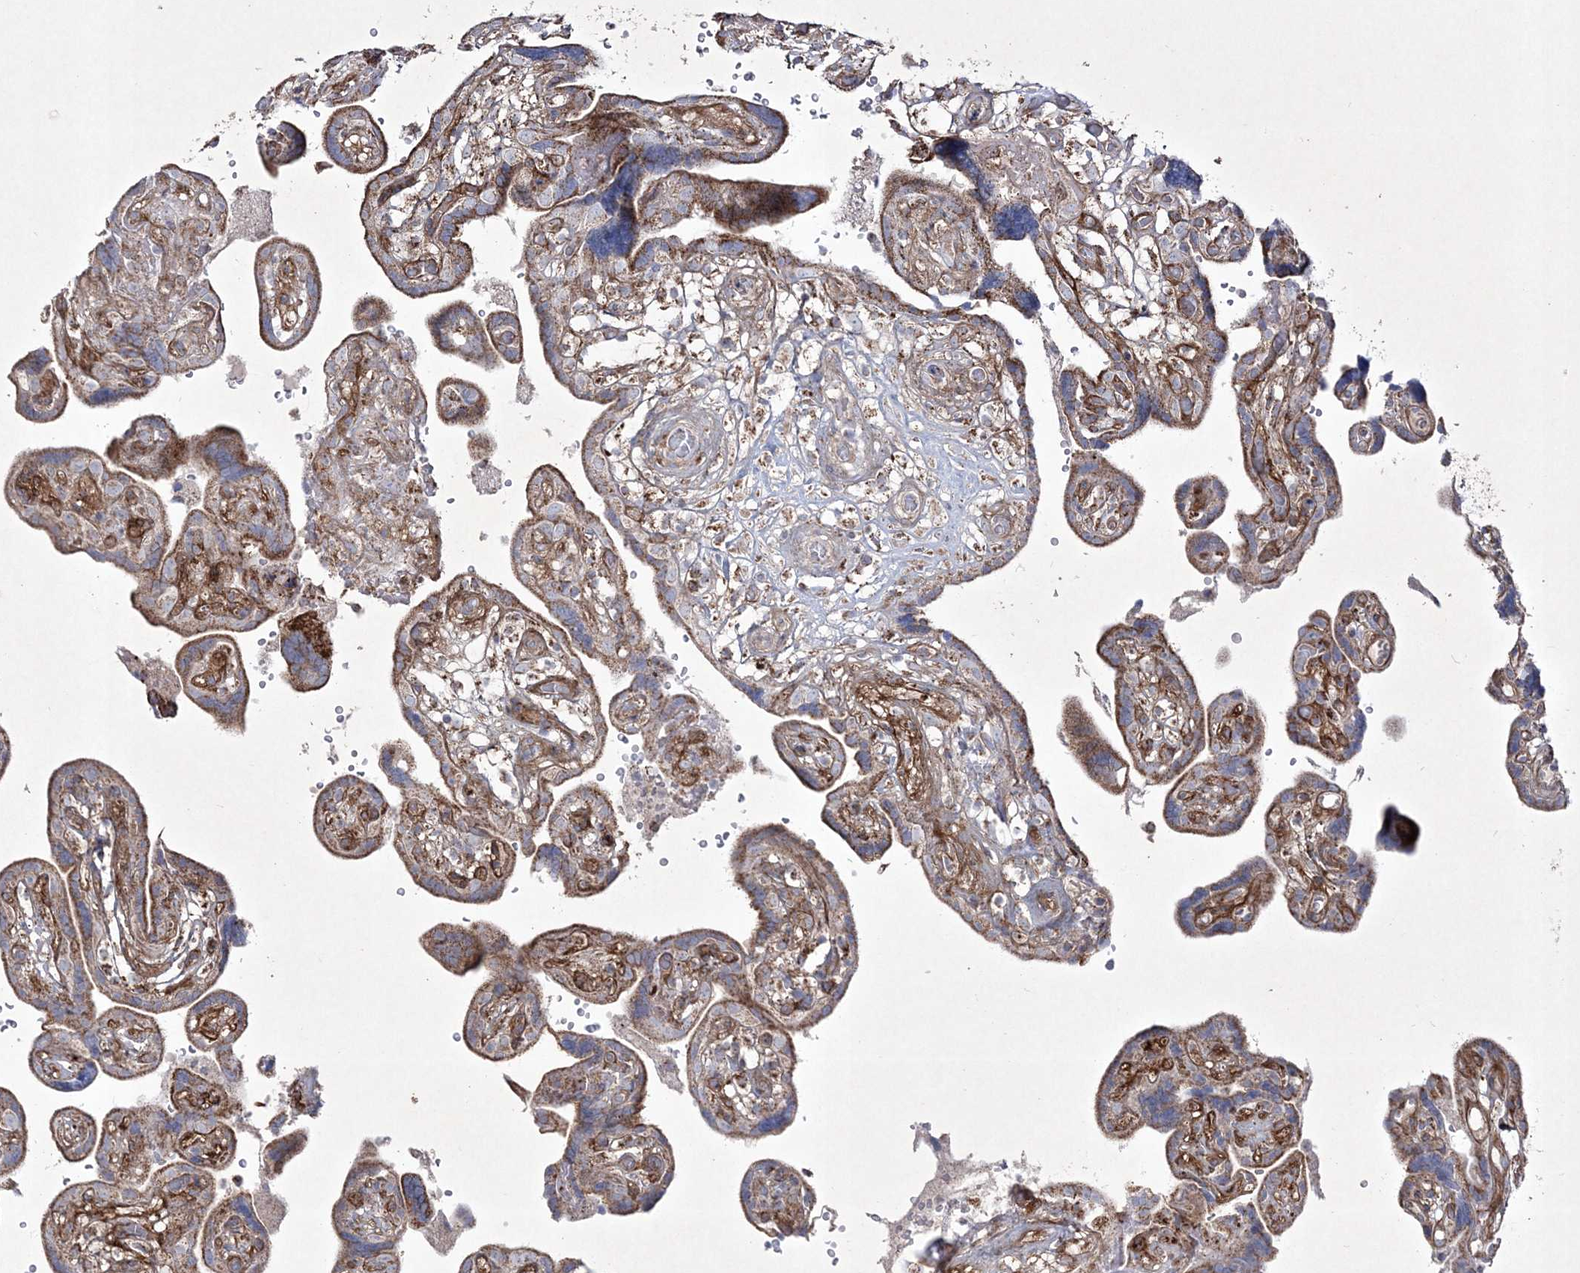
{"staining": {"intensity": "weak", "quantity": ">75%", "location": "cytoplasmic/membranous"}, "tissue": "placenta", "cell_type": "Decidual cells", "image_type": "normal", "snomed": [{"axis": "morphology", "description": "Normal tissue, NOS"}, {"axis": "topography", "description": "Placenta"}], "caption": "The micrograph displays a brown stain indicating the presence of a protein in the cytoplasmic/membranous of decidual cells in placenta. (DAB (3,3'-diaminobenzidine) = brown stain, brightfield microscopy at high magnification).", "gene": "RICTOR", "patient": {"sex": "female", "age": 30}}